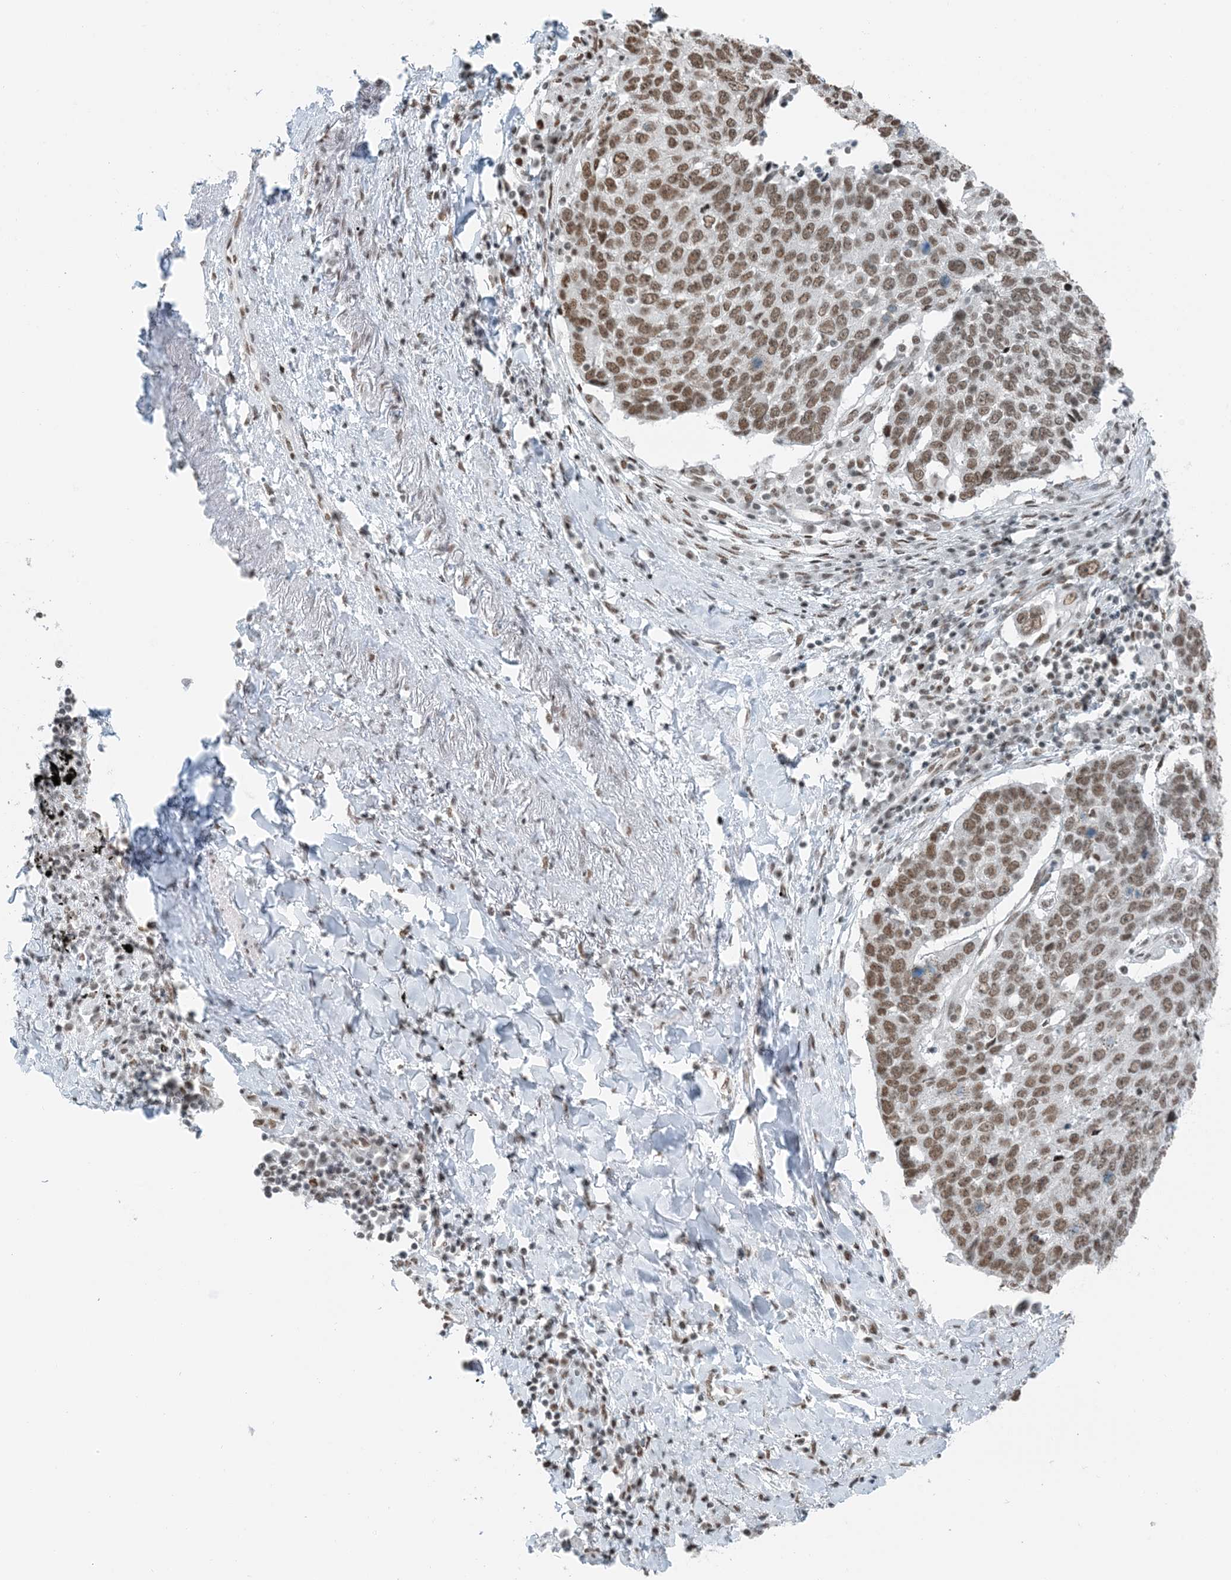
{"staining": {"intensity": "moderate", "quantity": ">75%", "location": "nuclear"}, "tissue": "lung cancer", "cell_type": "Tumor cells", "image_type": "cancer", "snomed": [{"axis": "morphology", "description": "Squamous cell carcinoma, NOS"}, {"axis": "topography", "description": "Lung"}], "caption": "Lung squamous cell carcinoma stained for a protein shows moderate nuclear positivity in tumor cells.", "gene": "ZNF500", "patient": {"sex": "male", "age": 66}}